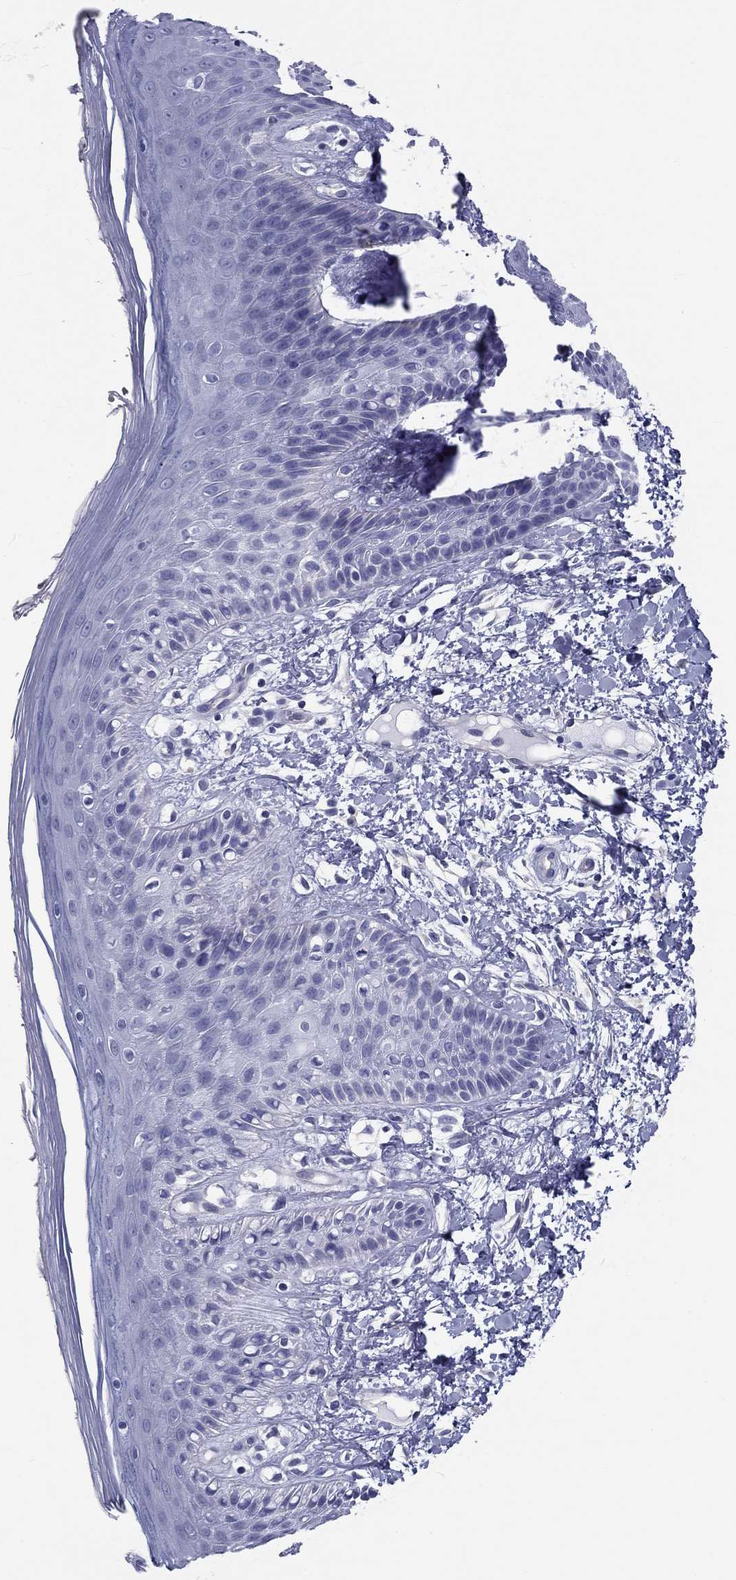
{"staining": {"intensity": "negative", "quantity": "none", "location": "none"}, "tissue": "skin", "cell_type": "Epidermal cells", "image_type": "normal", "snomed": [{"axis": "morphology", "description": "Normal tissue, NOS"}, {"axis": "topography", "description": "Anal"}], "caption": "High power microscopy histopathology image of an IHC photomicrograph of unremarkable skin, revealing no significant staining in epidermal cells. Nuclei are stained in blue.", "gene": "DNALI1", "patient": {"sex": "male", "age": 36}}